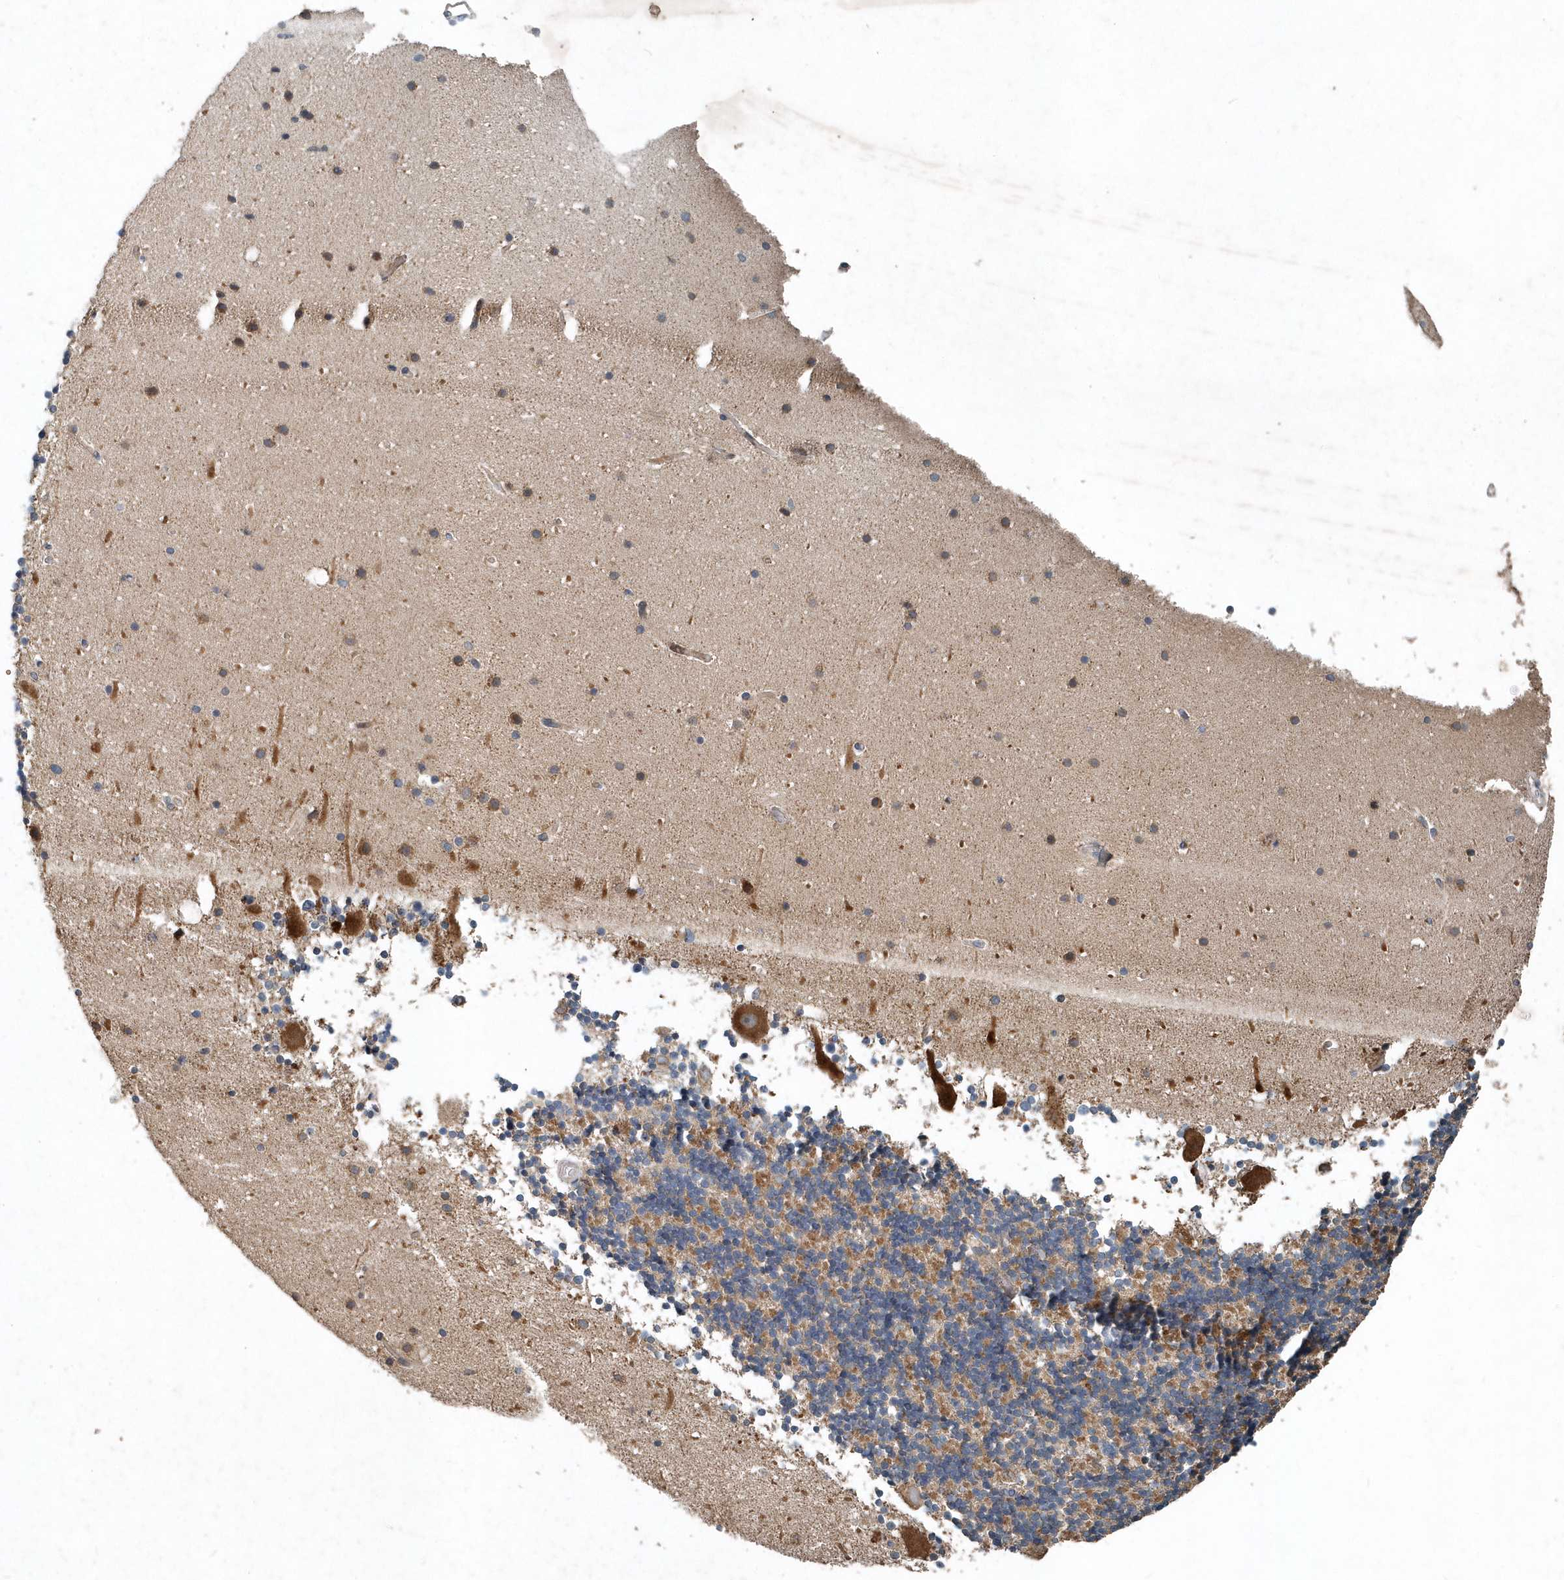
{"staining": {"intensity": "moderate", "quantity": "25%-75%", "location": "cytoplasmic/membranous"}, "tissue": "cerebellum", "cell_type": "Cells in granular layer", "image_type": "normal", "snomed": [{"axis": "morphology", "description": "Normal tissue, NOS"}, {"axis": "topography", "description": "Cerebellum"}], "caption": "Moderate cytoplasmic/membranous positivity for a protein is present in approximately 25%-75% of cells in granular layer of benign cerebellum using immunohistochemistry (IHC).", "gene": "SCFD2", "patient": {"sex": "male", "age": 57}}